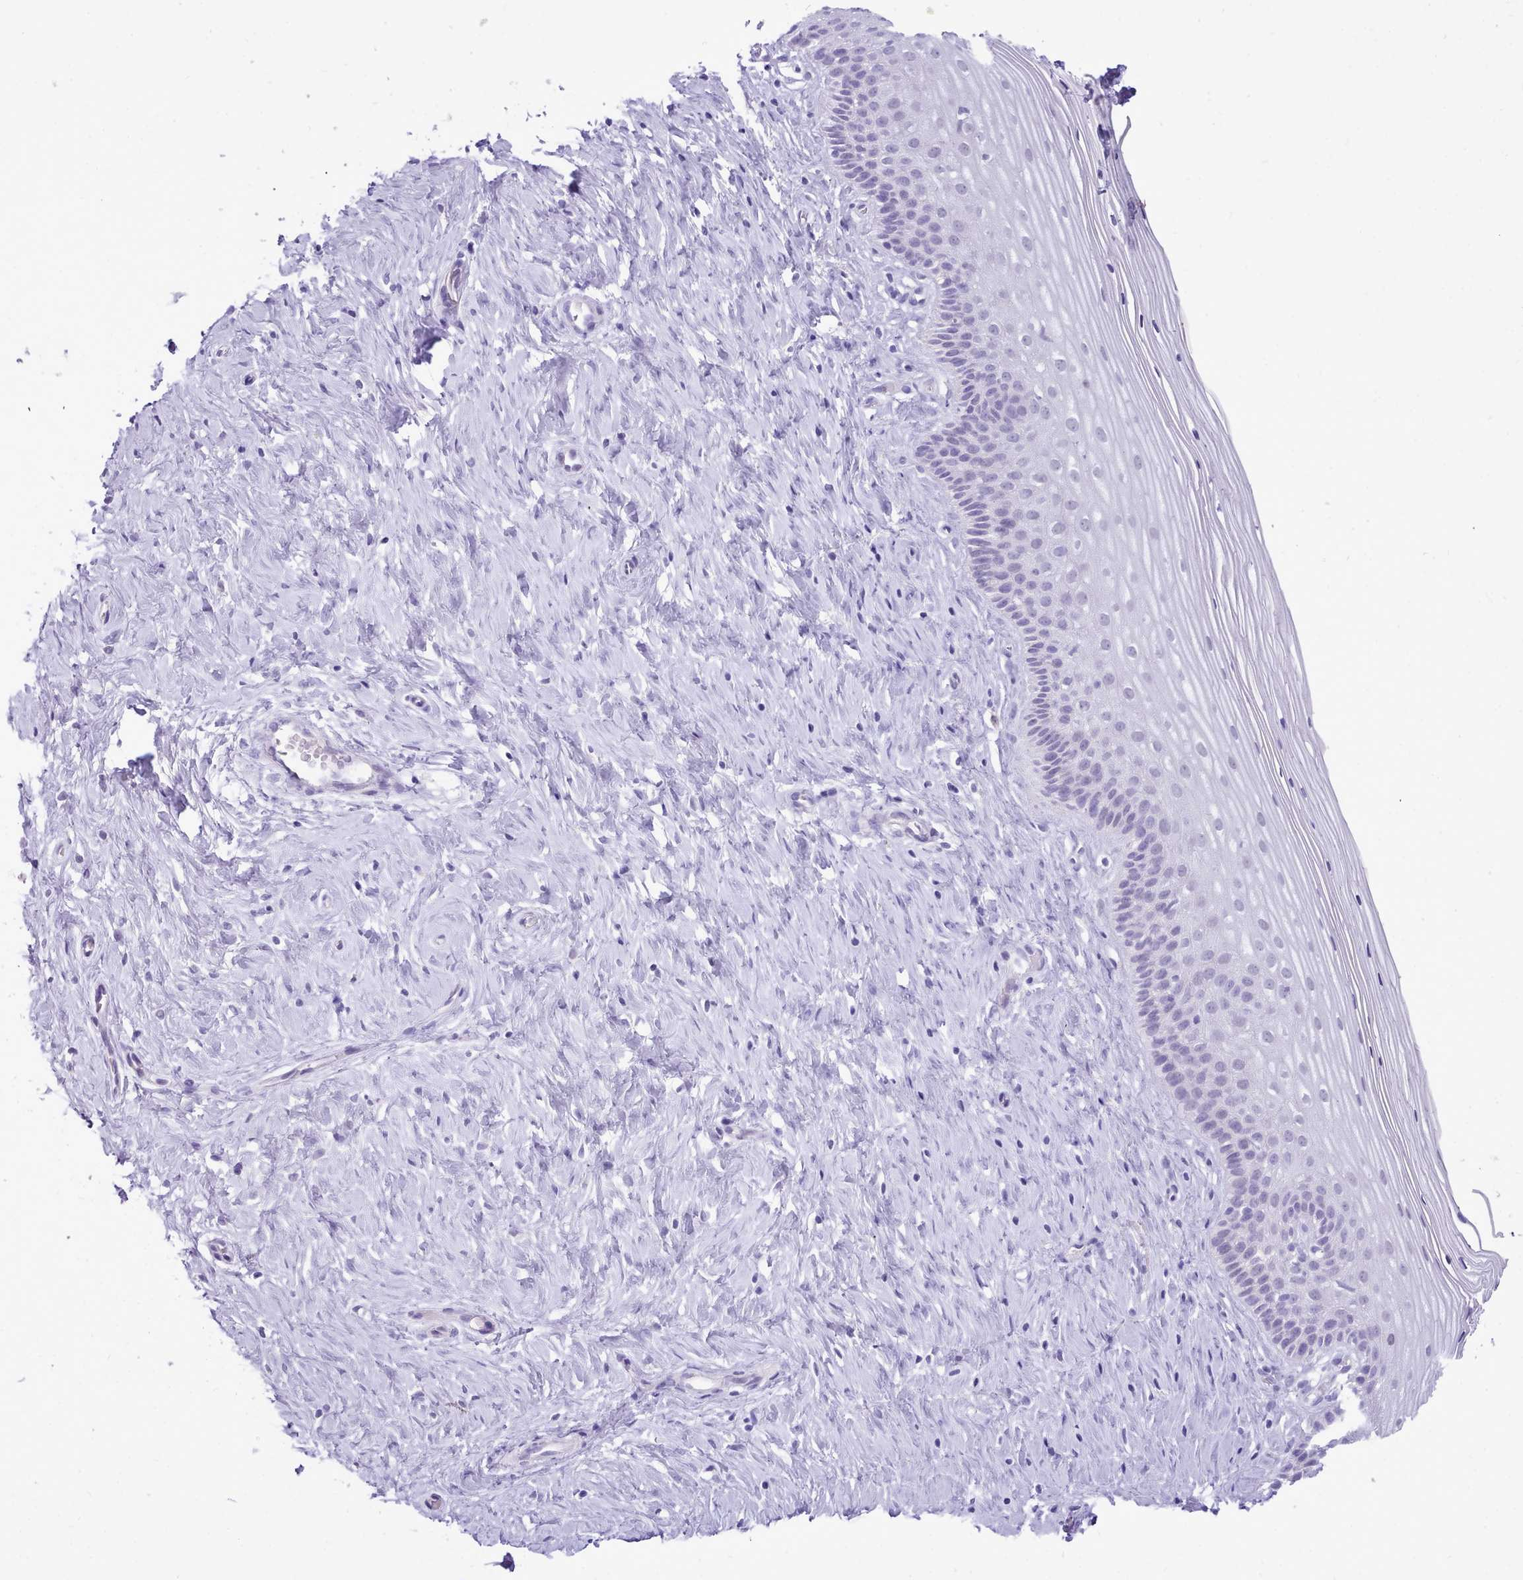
{"staining": {"intensity": "negative", "quantity": "none", "location": "none"}, "tissue": "cervix", "cell_type": "Squamous epithelial cells", "image_type": "normal", "snomed": [{"axis": "morphology", "description": "Normal tissue, NOS"}, {"axis": "topography", "description": "Cervix"}], "caption": "Human cervix stained for a protein using immunohistochemistry (IHC) displays no staining in squamous epithelial cells.", "gene": "LRRC37A2", "patient": {"sex": "female", "age": 33}}